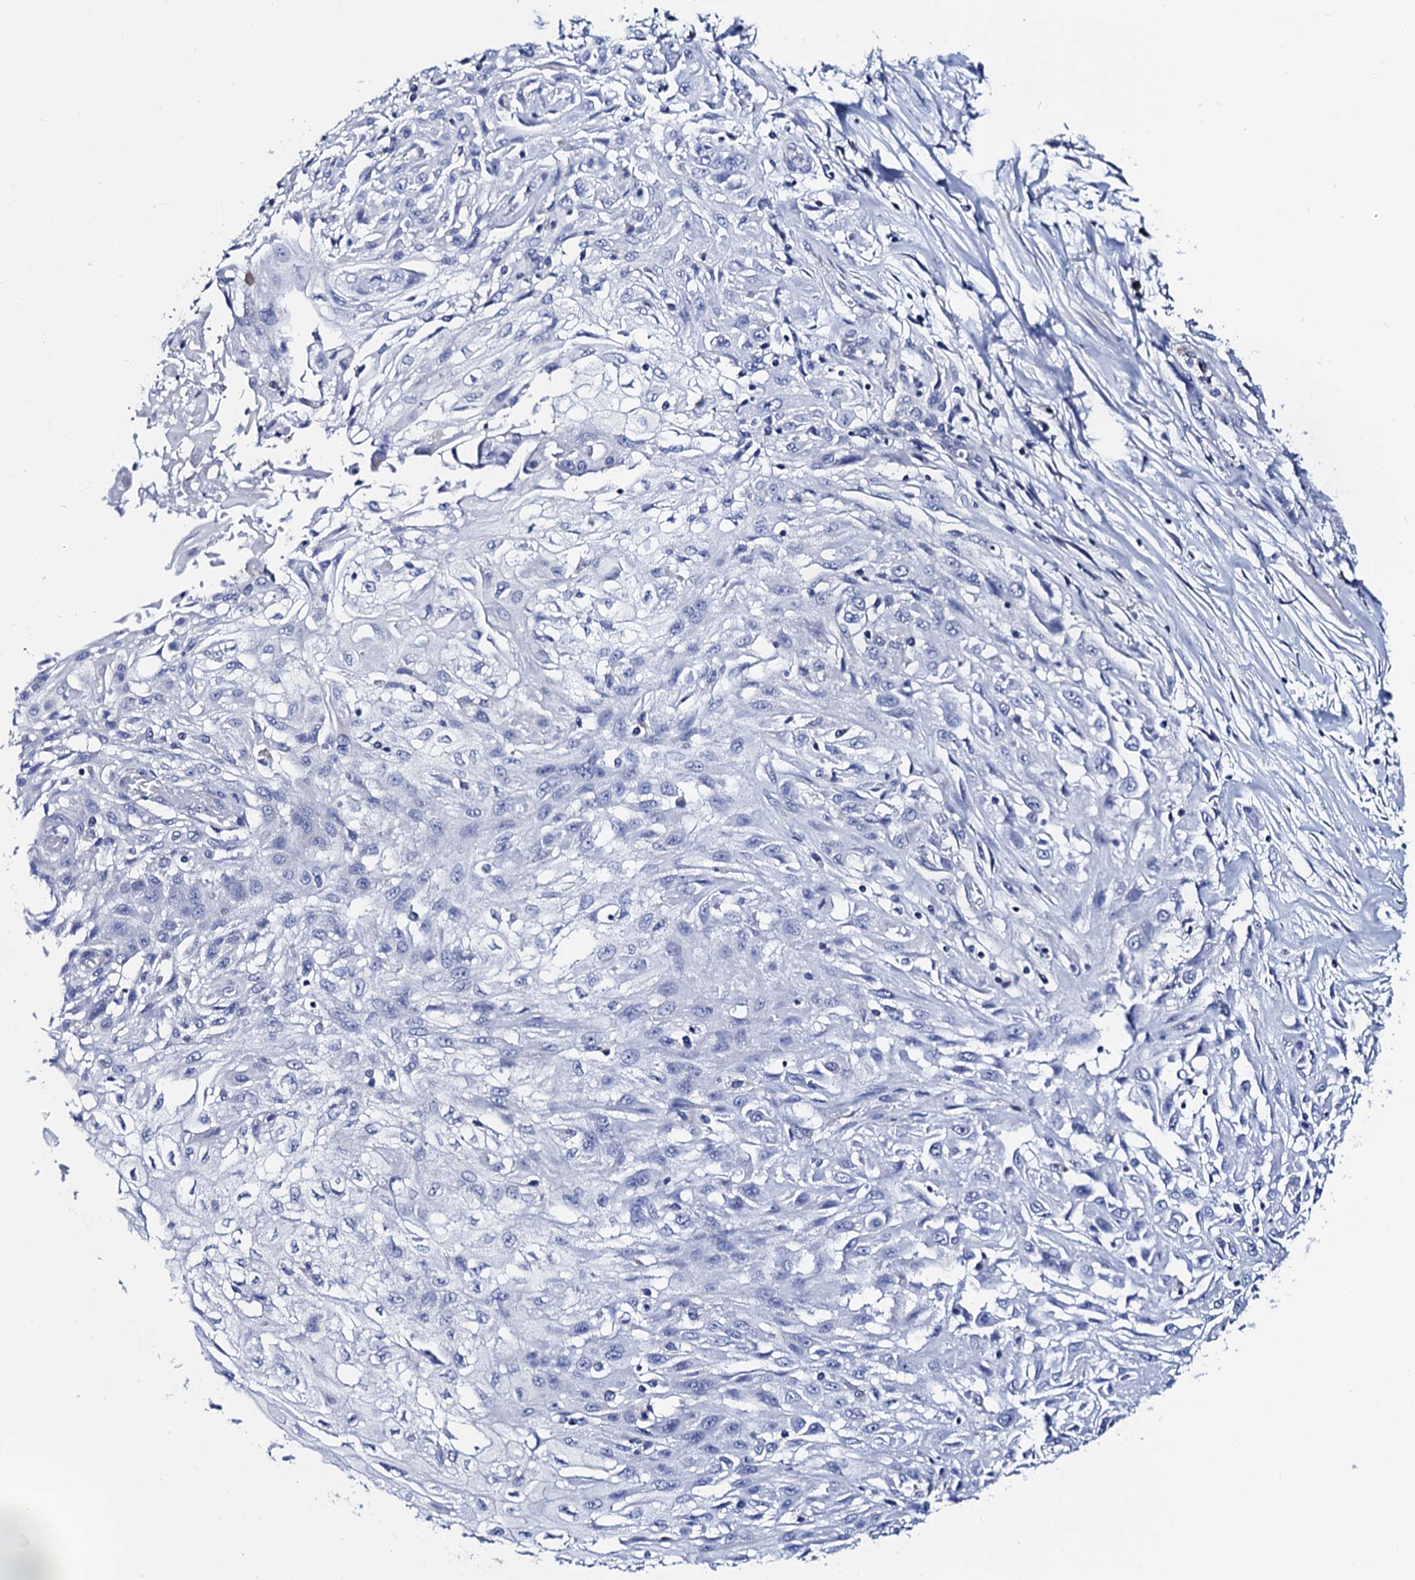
{"staining": {"intensity": "negative", "quantity": "none", "location": "none"}, "tissue": "skin cancer", "cell_type": "Tumor cells", "image_type": "cancer", "snomed": [{"axis": "morphology", "description": "Squamous cell carcinoma, NOS"}, {"axis": "morphology", "description": "Squamous cell carcinoma, metastatic, NOS"}, {"axis": "topography", "description": "Skin"}, {"axis": "topography", "description": "Lymph node"}], "caption": "Metastatic squamous cell carcinoma (skin) stained for a protein using immunohistochemistry (IHC) shows no staining tumor cells.", "gene": "ACADSB", "patient": {"sex": "male", "age": 75}}